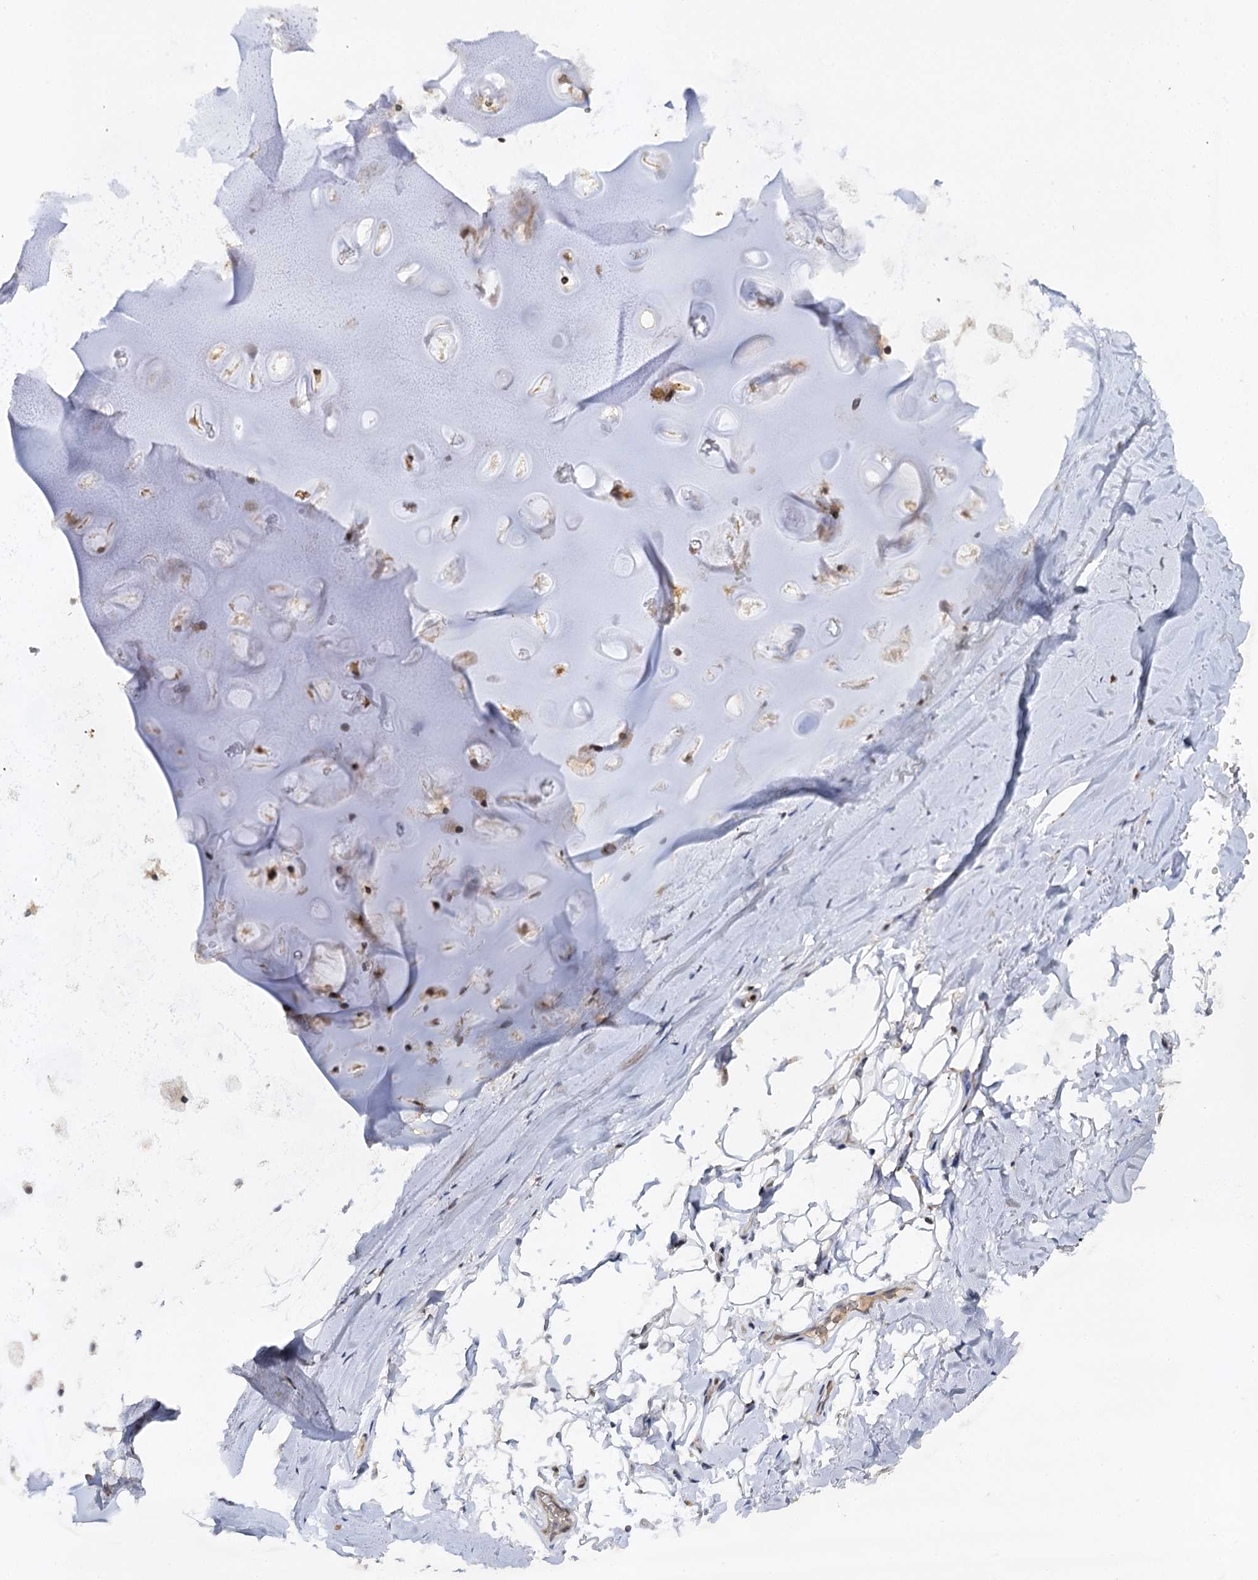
{"staining": {"intensity": "moderate", "quantity": ">75%", "location": "cytoplasmic/membranous,nuclear"}, "tissue": "adipose tissue", "cell_type": "Adipocytes", "image_type": "normal", "snomed": [{"axis": "morphology", "description": "Normal tissue, NOS"}, {"axis": "topography", "description": "Lymph node"}, {"axis": "topography", "description": "Bronchus"}], "caption": "Moderate cytoplasmic/membranous,nuclear protein expression is seen in about >75% of adipocytes in adipose tissue.", "gene": "BUD13", "patient": {"sex": "male", "age": 63}}